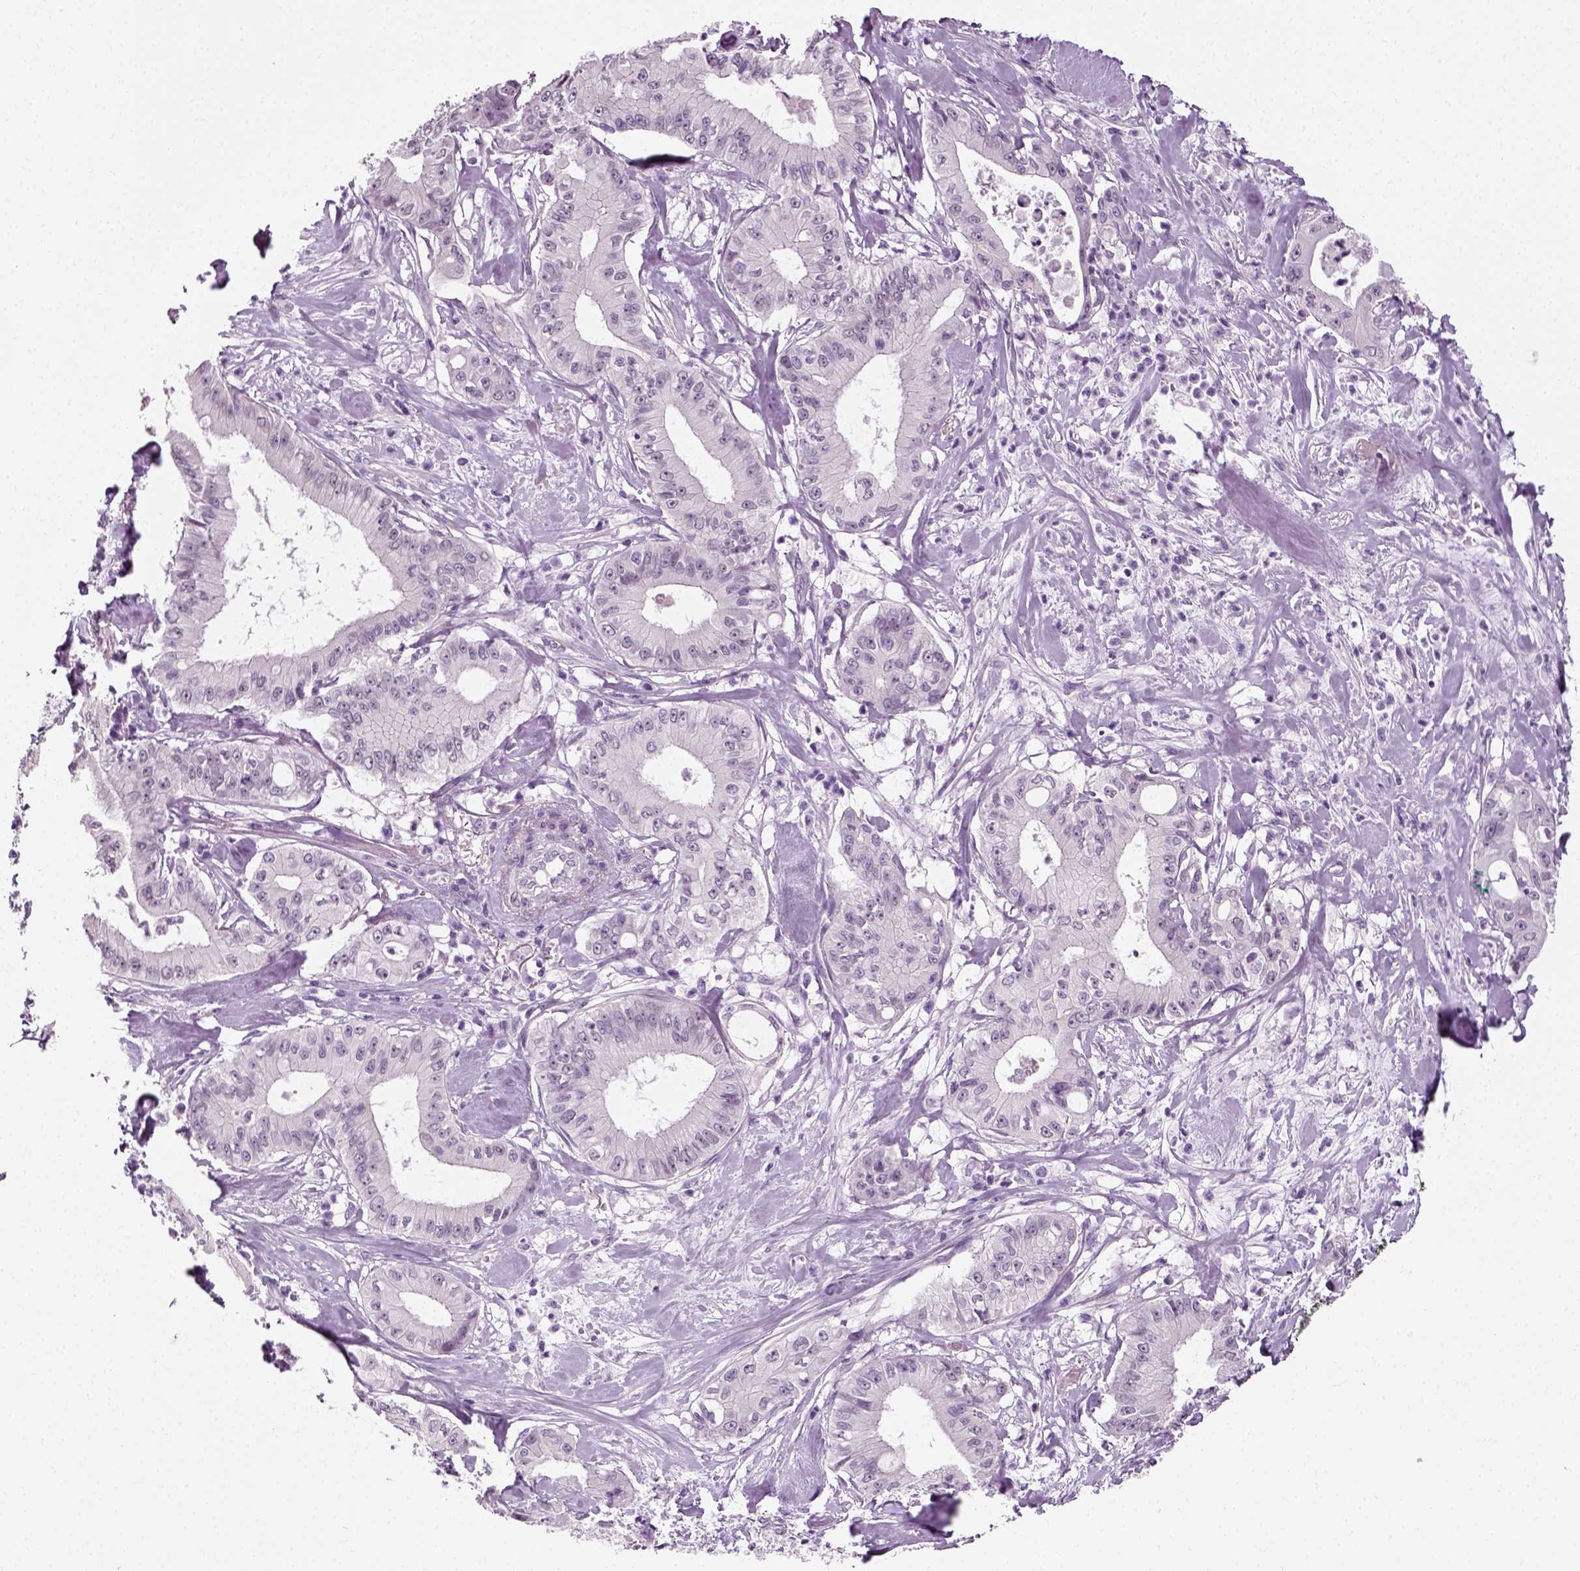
{"staining": {"intensity": "negative", "quantity": "none", "location": "none"}, "tissue": "pancreatic cancer", "cell_type": "Tumor cells", "image_type": "cancer", "snomed": [{"axis": "morphology", "description": "Adenocarcinoma, NOS"}, {"axis": "topography", "description": "Pancreas"}], "caption": "Tumor cells show no significant protein positivity in pancreatic cancer (adenocarcinoma). The staining is performed using DAB (3,3'-diaminobenzidine) brown chromogen with nuclei counter-stained in using hematoxylin.", "gene": "SPATA31E1", "patient": {"sex": "male", "age": 71}}